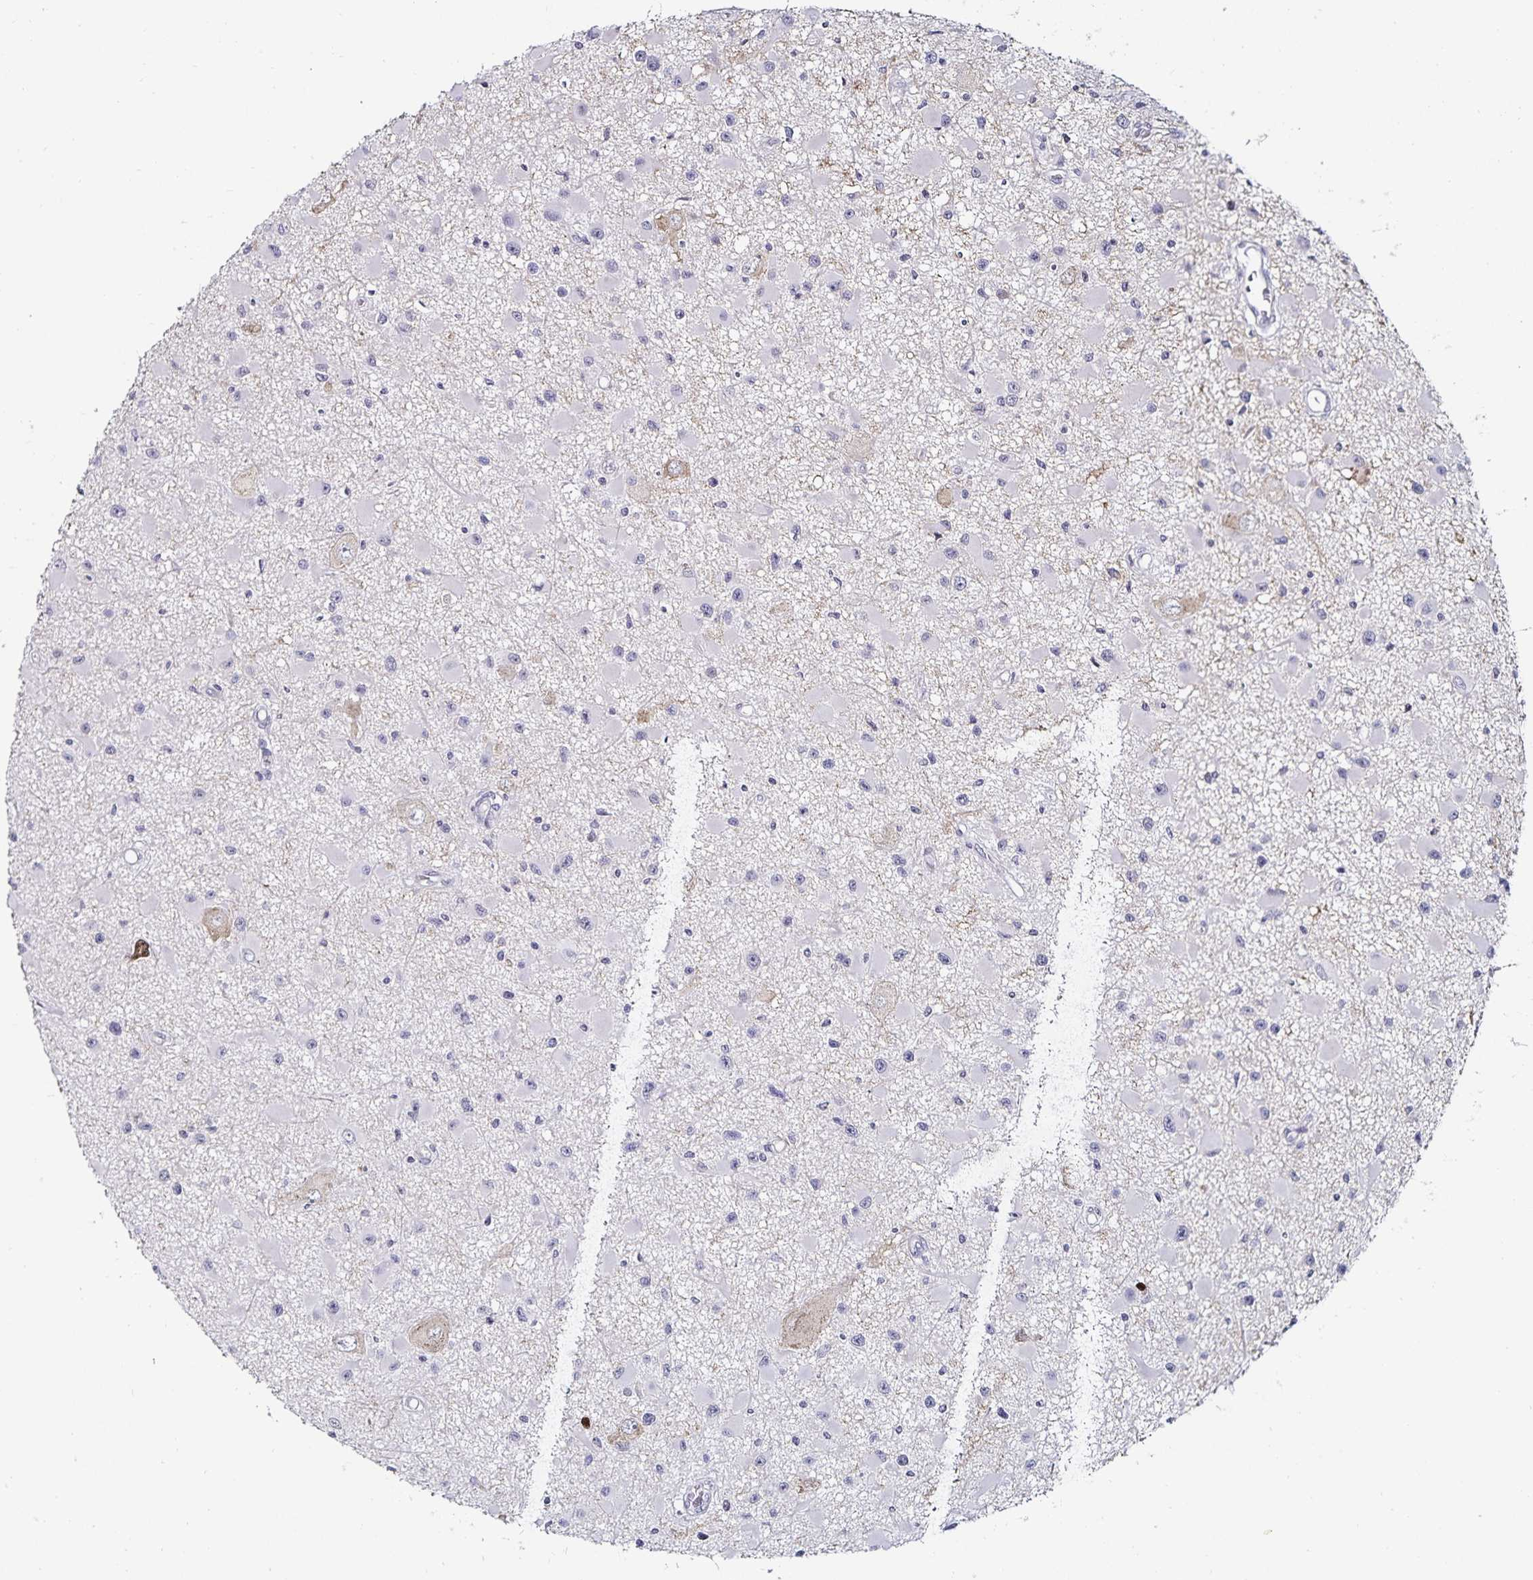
{"staining": {"intensity": "negative", "quantity": "none", "location": "none"}, "tissue": "glioma", "cell_type": "Tumor cells", "image_type": "cancer", "snomed": [{"axis": "morphology", "description": "Glioma, malignant, High grade"}, {"axis": "topography", "description": "Brain"}], "caption": "High magnification brightfield microscopy of glioma stained with DAB (brown) and counterstained with hematoxylin (blue): tumor cells show no significant positivity. Brightfield microscopy of immunohistochemistry (IHC) stained with DAB (brown) and hematoxylin (blue), captured at high magnification.", "gene": "ANLN", "patient": {"sex": "male", "age": 54}}